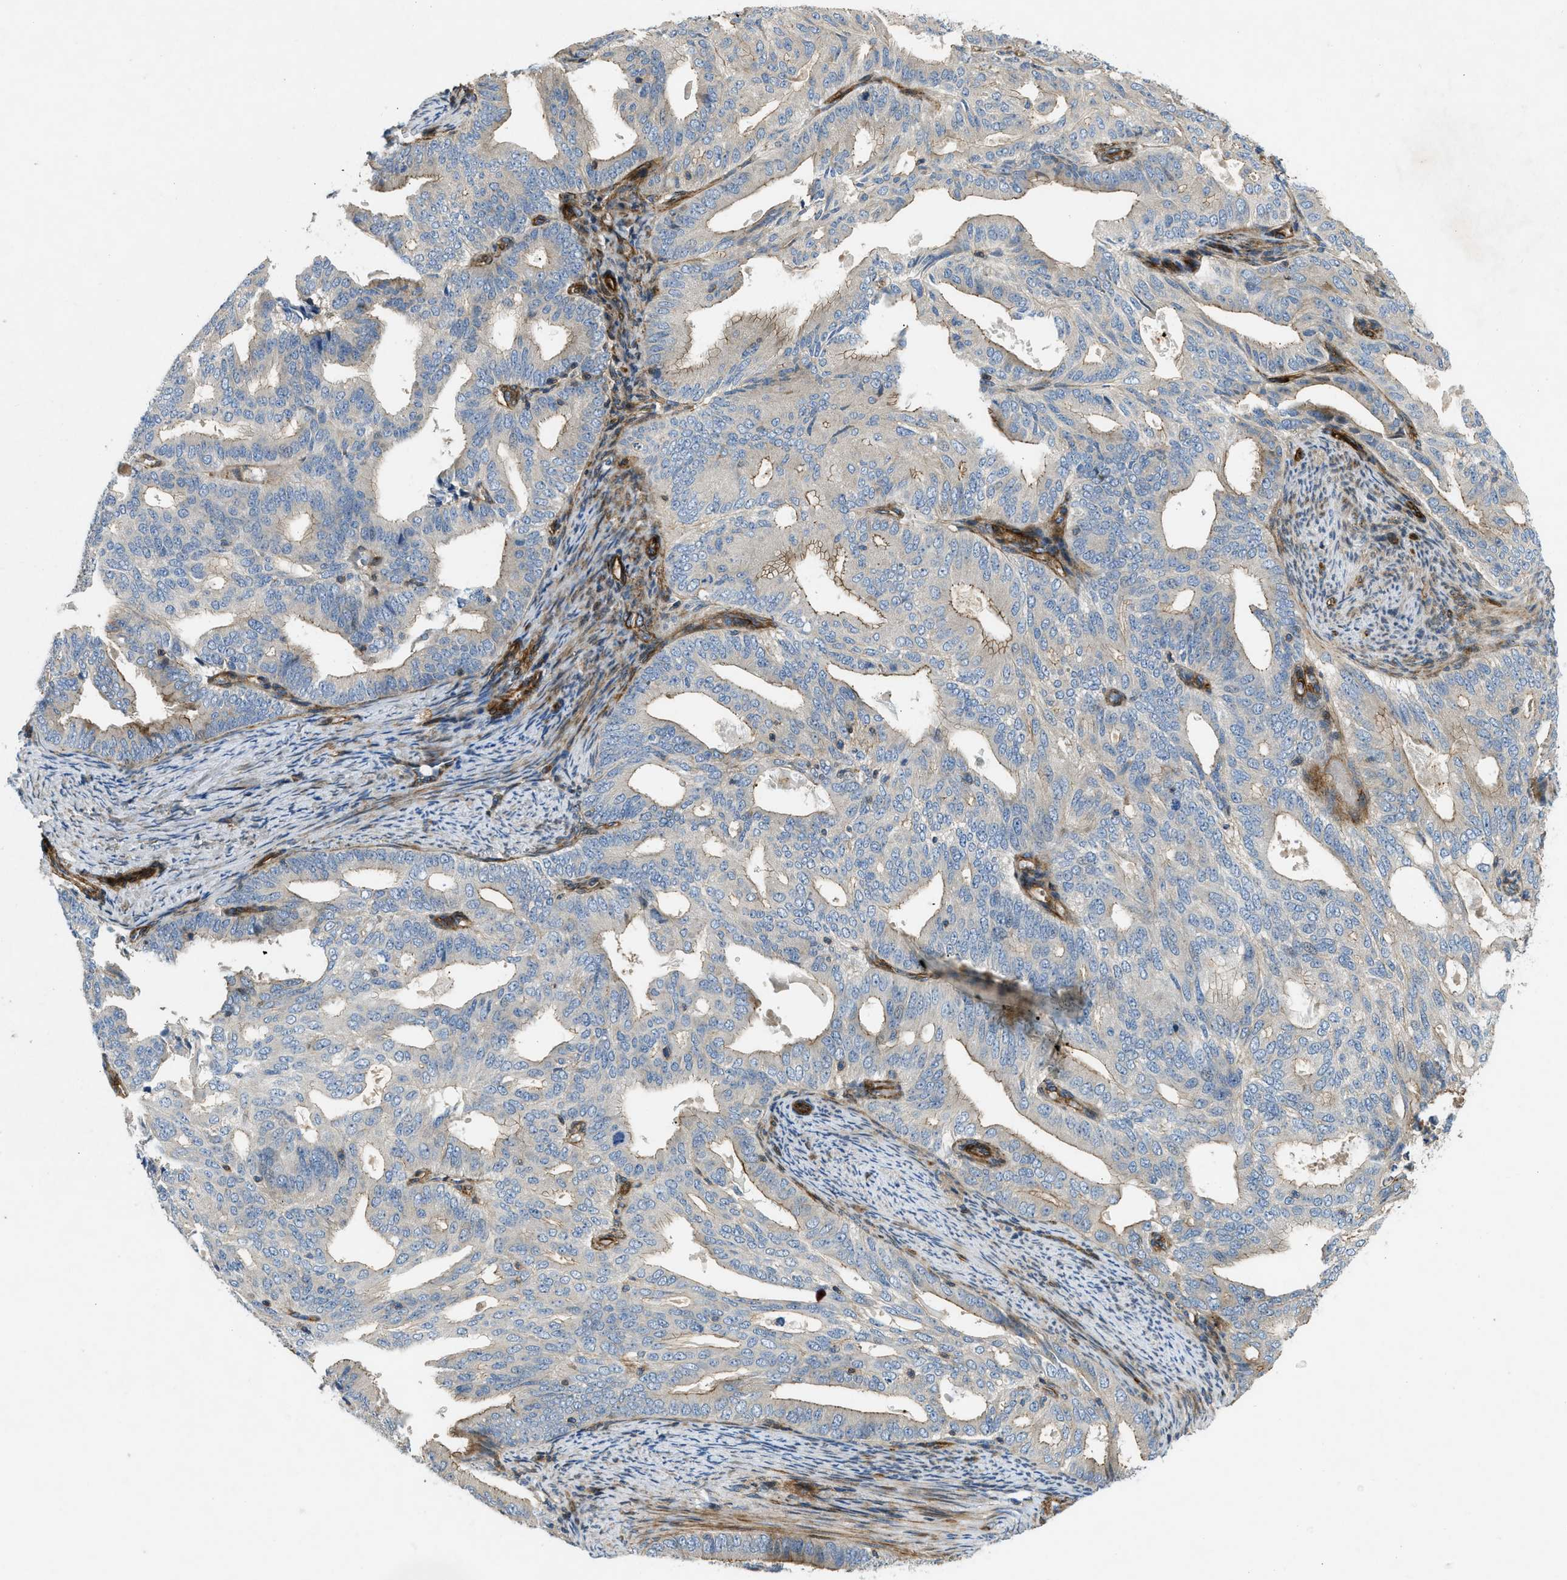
{"staining": {"intensity": "moderate", "quantity": "25%-75%", "location": "cytoplasmic/membranous"}, "tissue": "endometrial cancer", "cell_type": "Tumor cells", "image_type": "cancer", "snomed": [{"axis": "morphology", "description": "Adenocarcinoma, NOS"}, {"axis": "topography", "description": "Endometrium"}], "caption": "Endometrial cancer (adenocarcinoma) was stained to show a protein in brown. There is medium levels of moderate cytoplasmic/membranous expression in approximately 25%-75% of tumor cells.", "gene": "NYNRIN", "patient": {"sex": "female", "age": 58}}